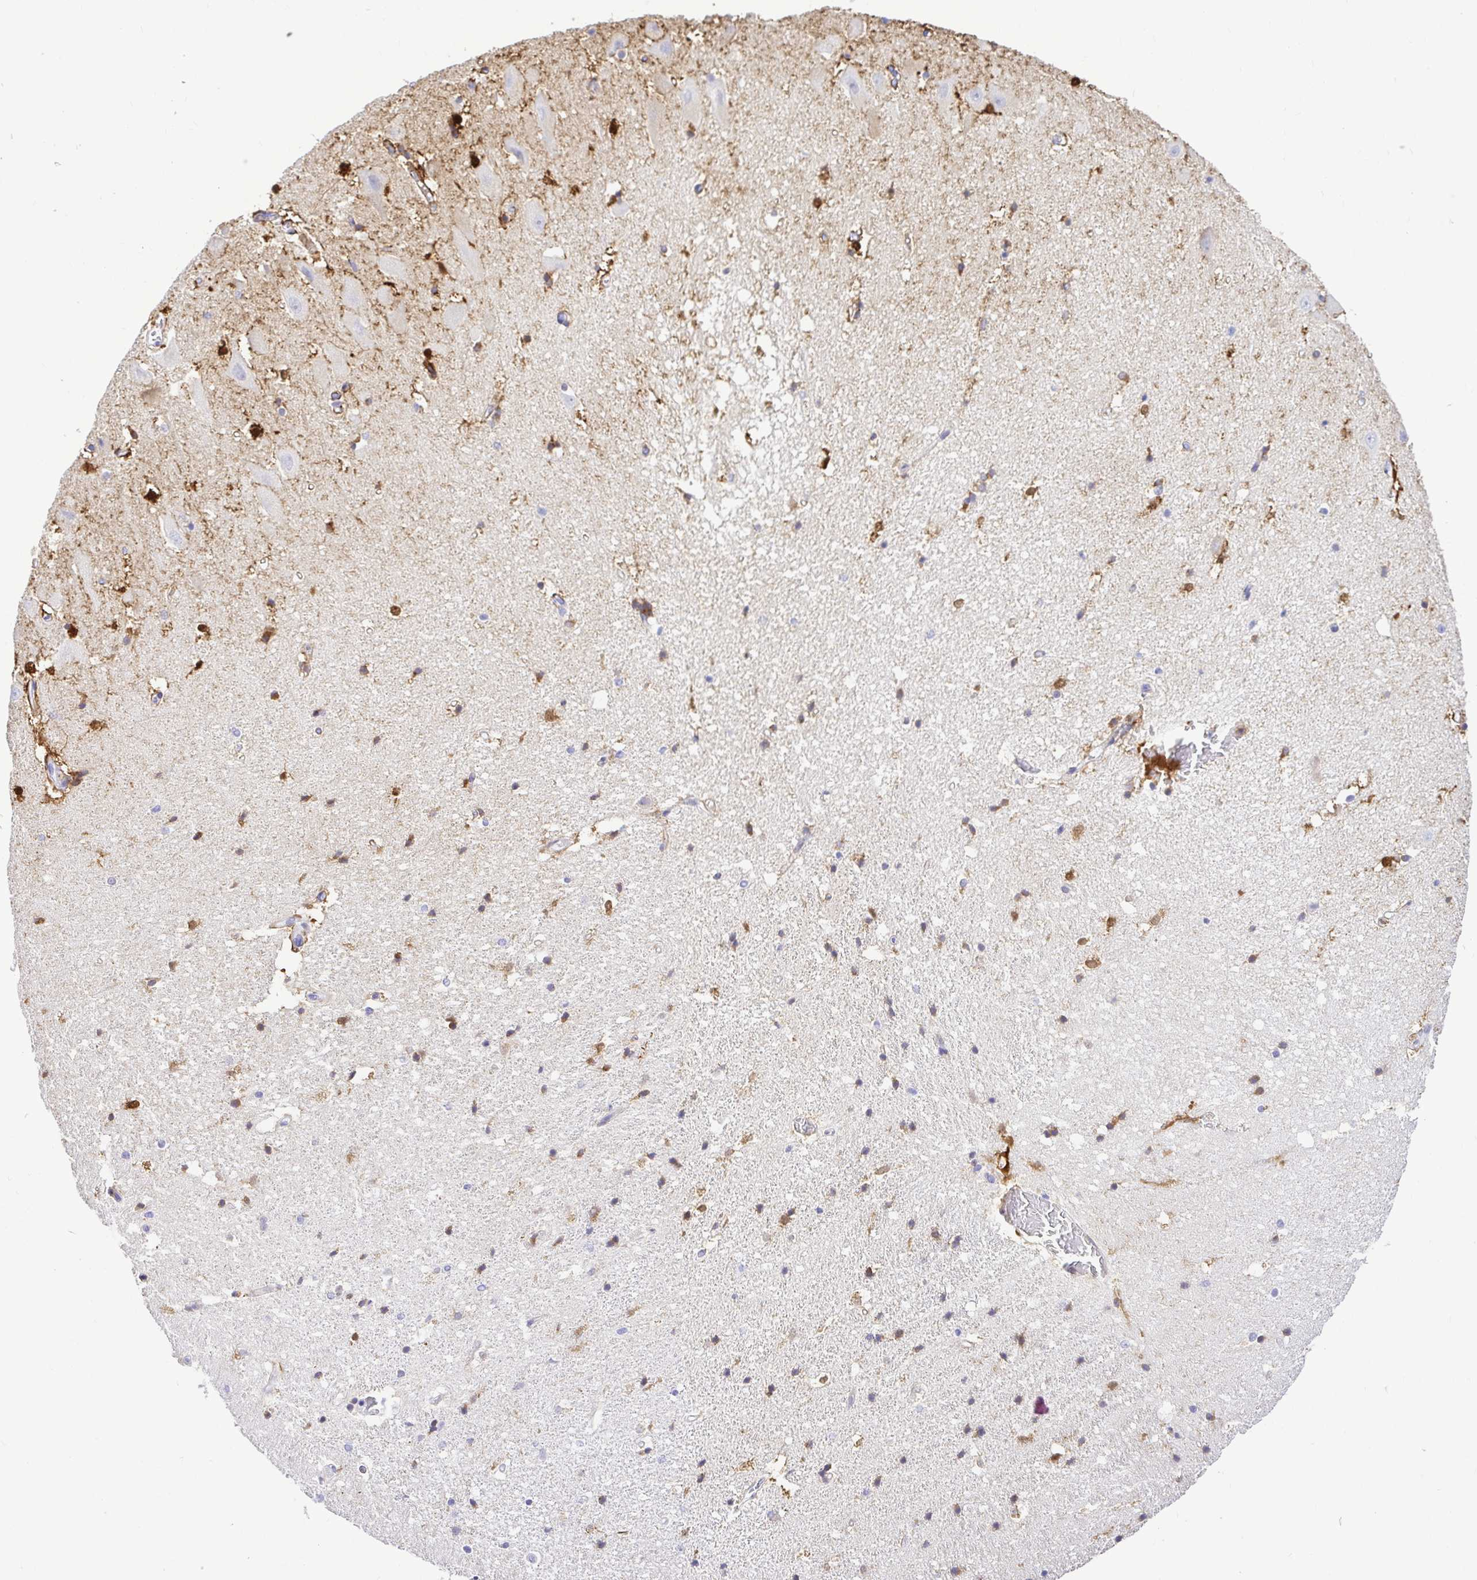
{"staining": {"intensity": "moderate", "quantity": "<25%", "location": "cytoplasmic/membranous,nuclear"}, "tissue": "hippocampus", "cell_type": "Glial cells", "image_type": "normal", "snomed": [{"axis": "morphology", "description": "Normal tissue, NOS"}, {"axis": "topography", "description": "Hippocampus"}], "caption": "DAB (3,3'-diaminobenzidine) immunohistochemical staining of unremarkable hippocampus reveals moderate cytoplasmic/membranous,nuclear protein expression in approximately <25% of glial cells.", "gene": "BACE2", "patient": {"sex": "male", "age": 63}}